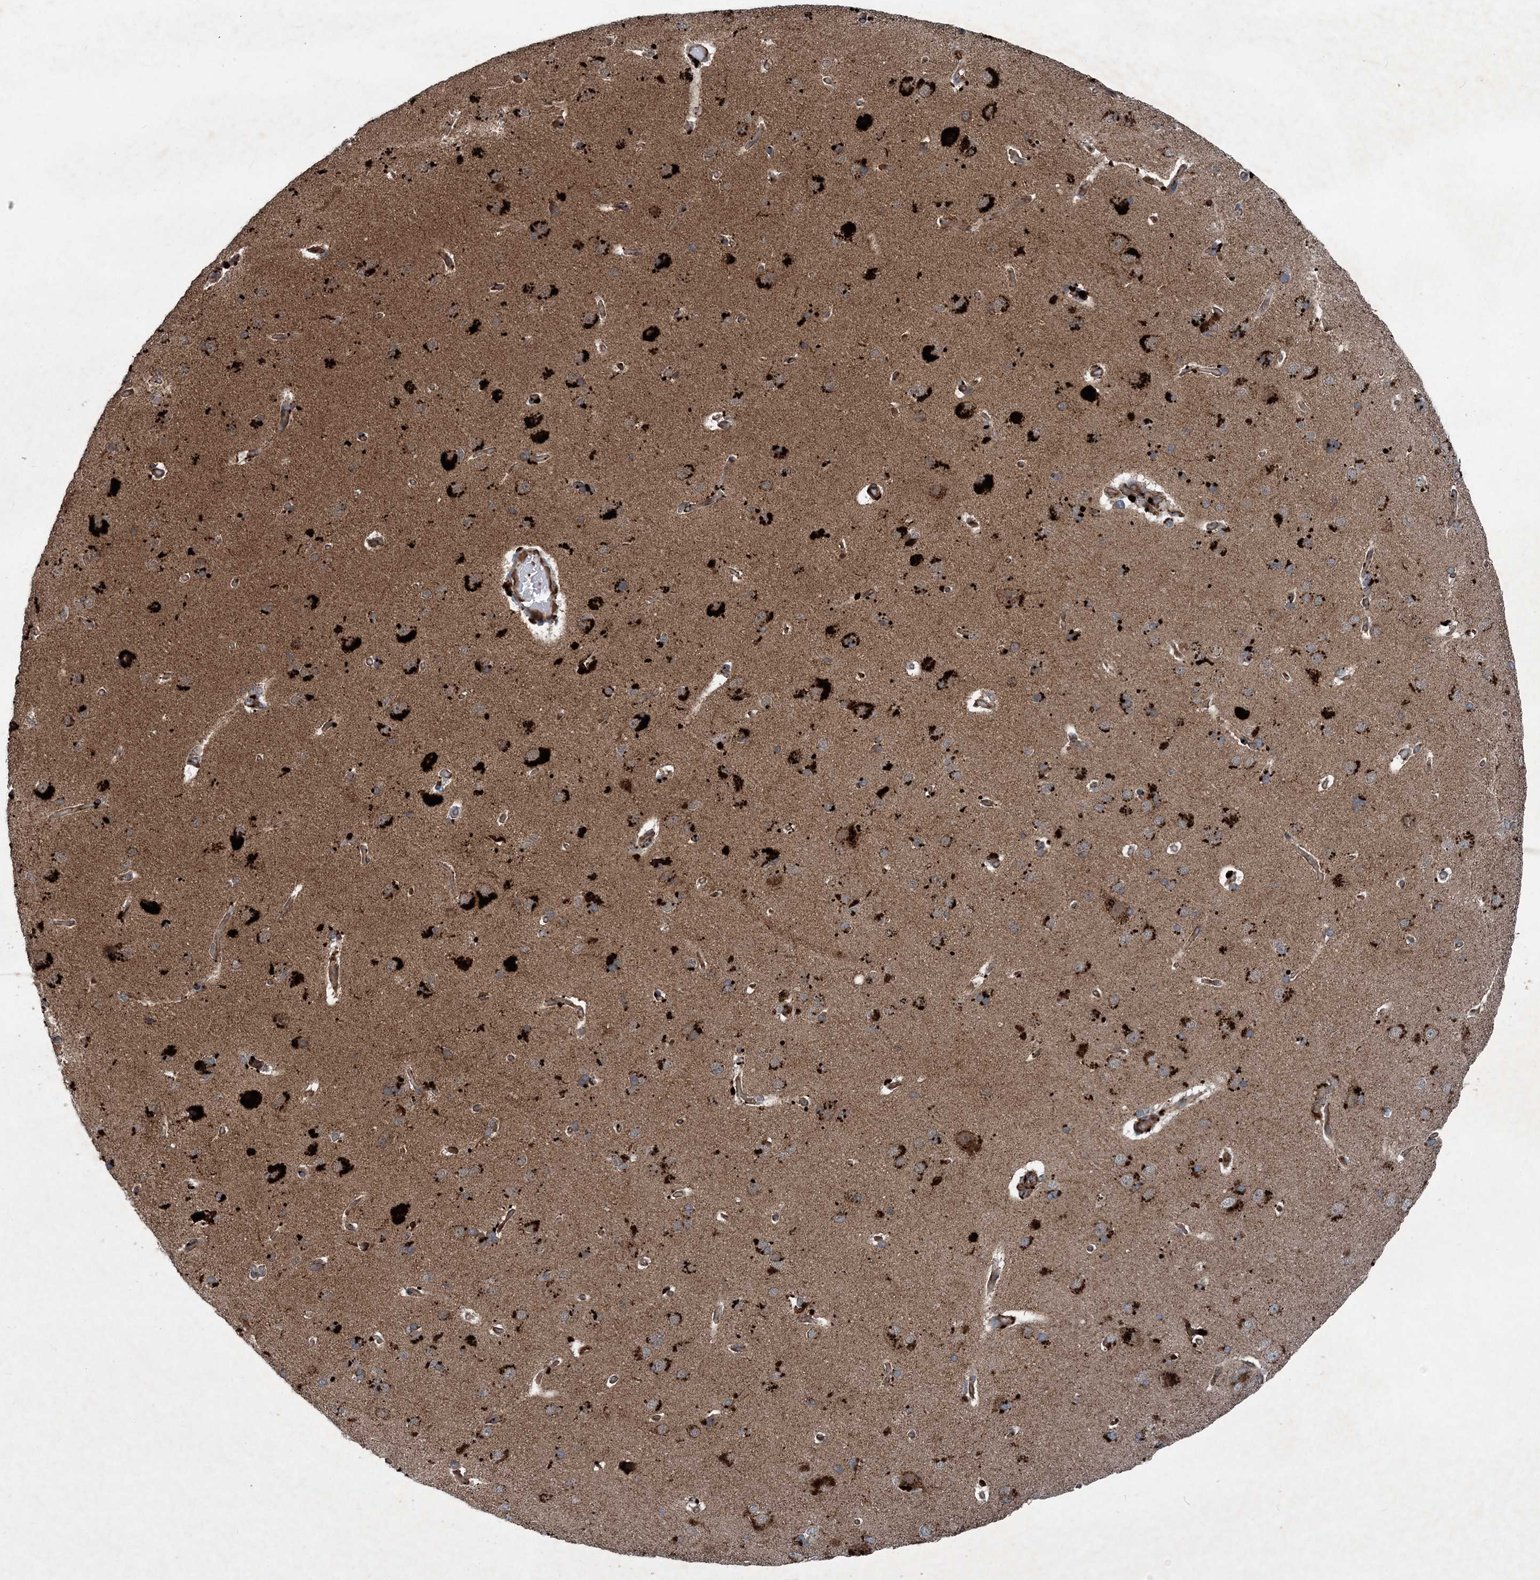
{"staining": {"intensity": "moderate", "quantity": "25%-75%", "location": "cytoplasmic/membranous,nuclear"}, "tissue": "cerebral cortex", "cell_type": "Endothelial cells", "image_type": "normal", "snomed": [{"axis": "morphology", "description": "Normal tissue, NOS"}, {"axis": "topography", "description": "Cerebral cortex"}], "caption": "A histopathology image of cerebral cortex stained for a protein shows moderate cytoplasmic/membranous,nuclear brown staining in endothelial cells.", "gene": "NDUFA2", "patient": {"sex": "male", "age": 62}}